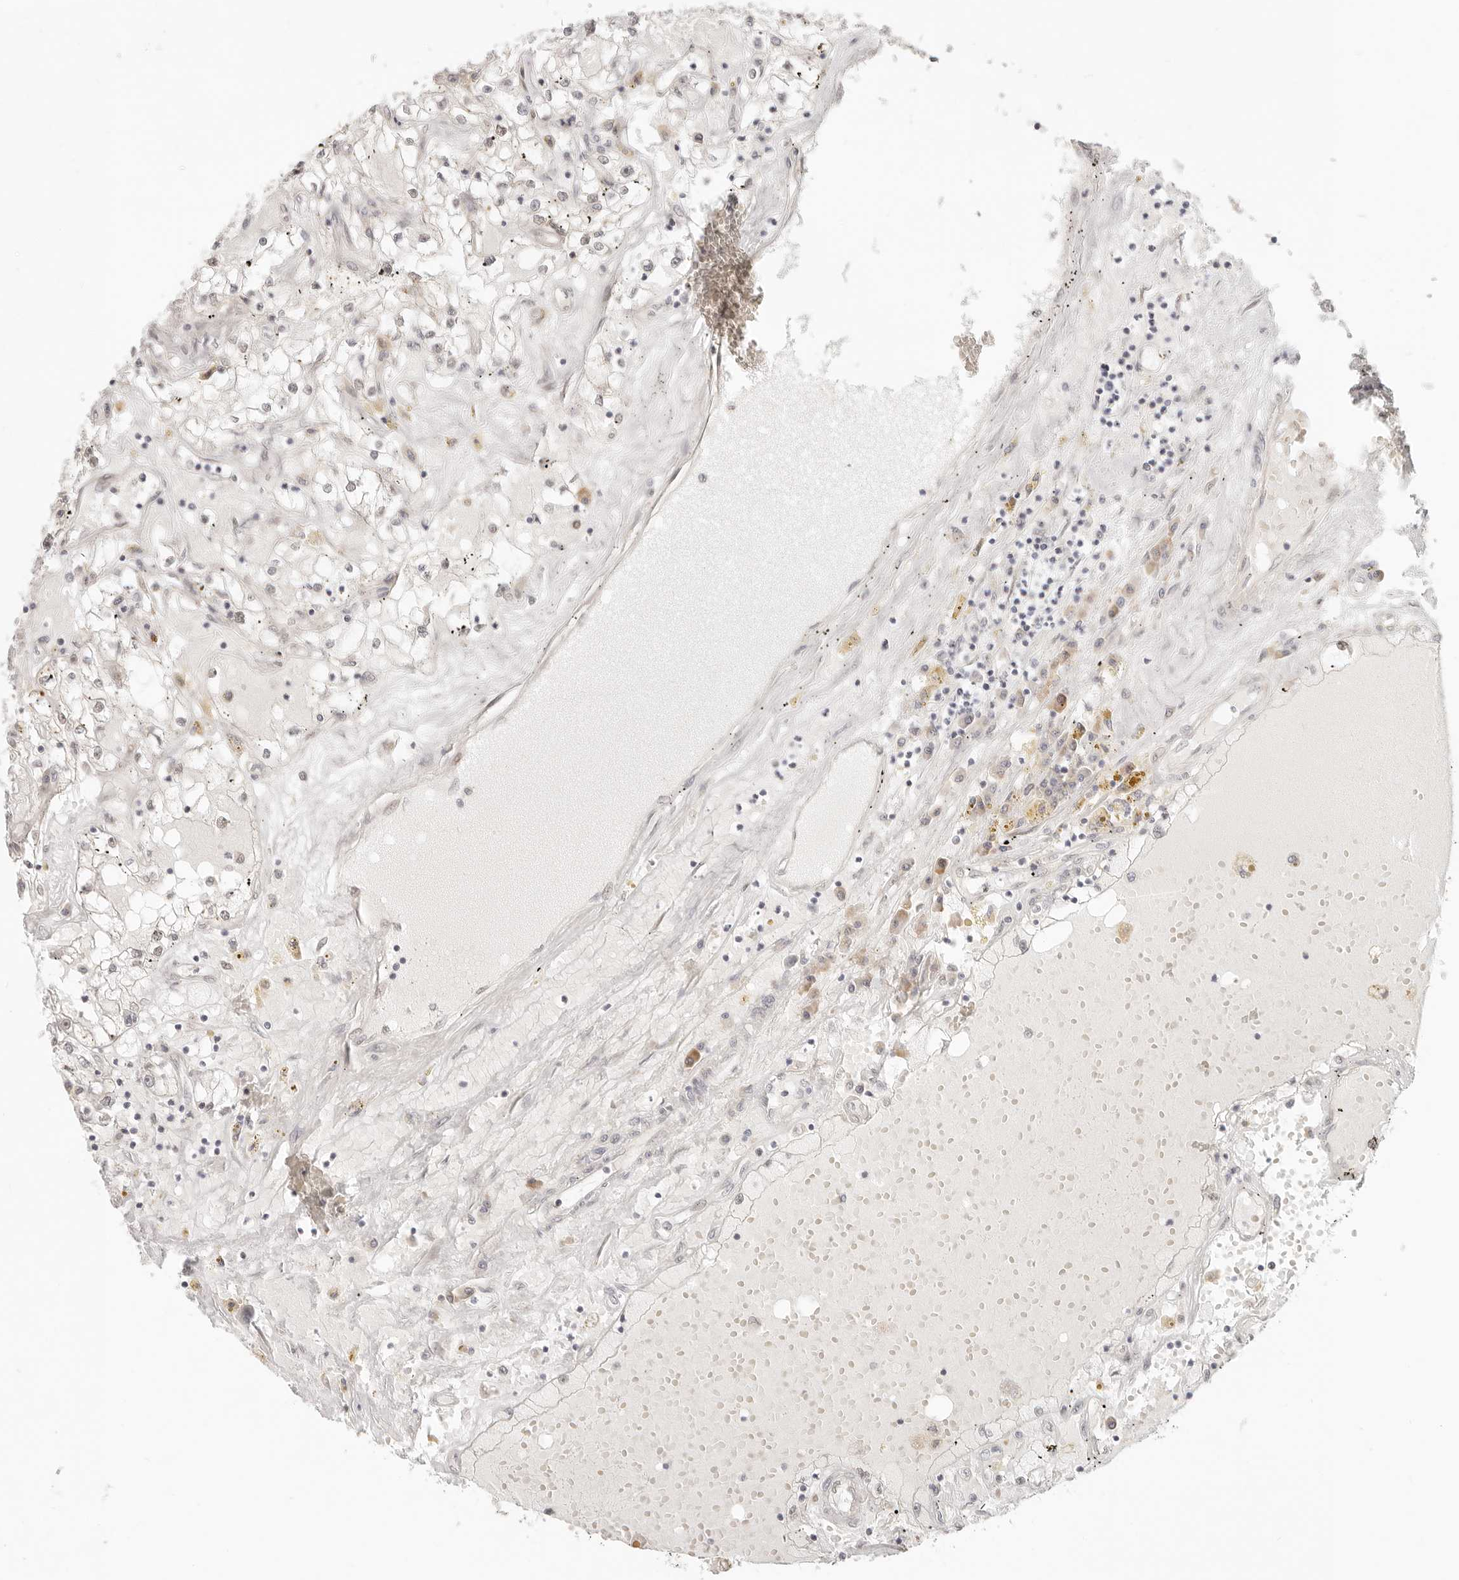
{"staining": {"intensity": "negative", "quantity": "none", "location": "none"}, "tissue": "renal cancer", "cell_type": "Tumor cells", "image_type": "cancer", "snomed": [{"axis": "morphology", "description": "Adenocarcinoma, NOS"}, {"axis": "topography", "description": "Kidney"}], "caption": "The micrograph demonstrates no staining of tumor cells in renal cancer. (DAB (3,3'-diaminobenzidine) IHC, high magnification).", "gene": "TUFT1", "patient": {"sex": "male", "age": 56}}